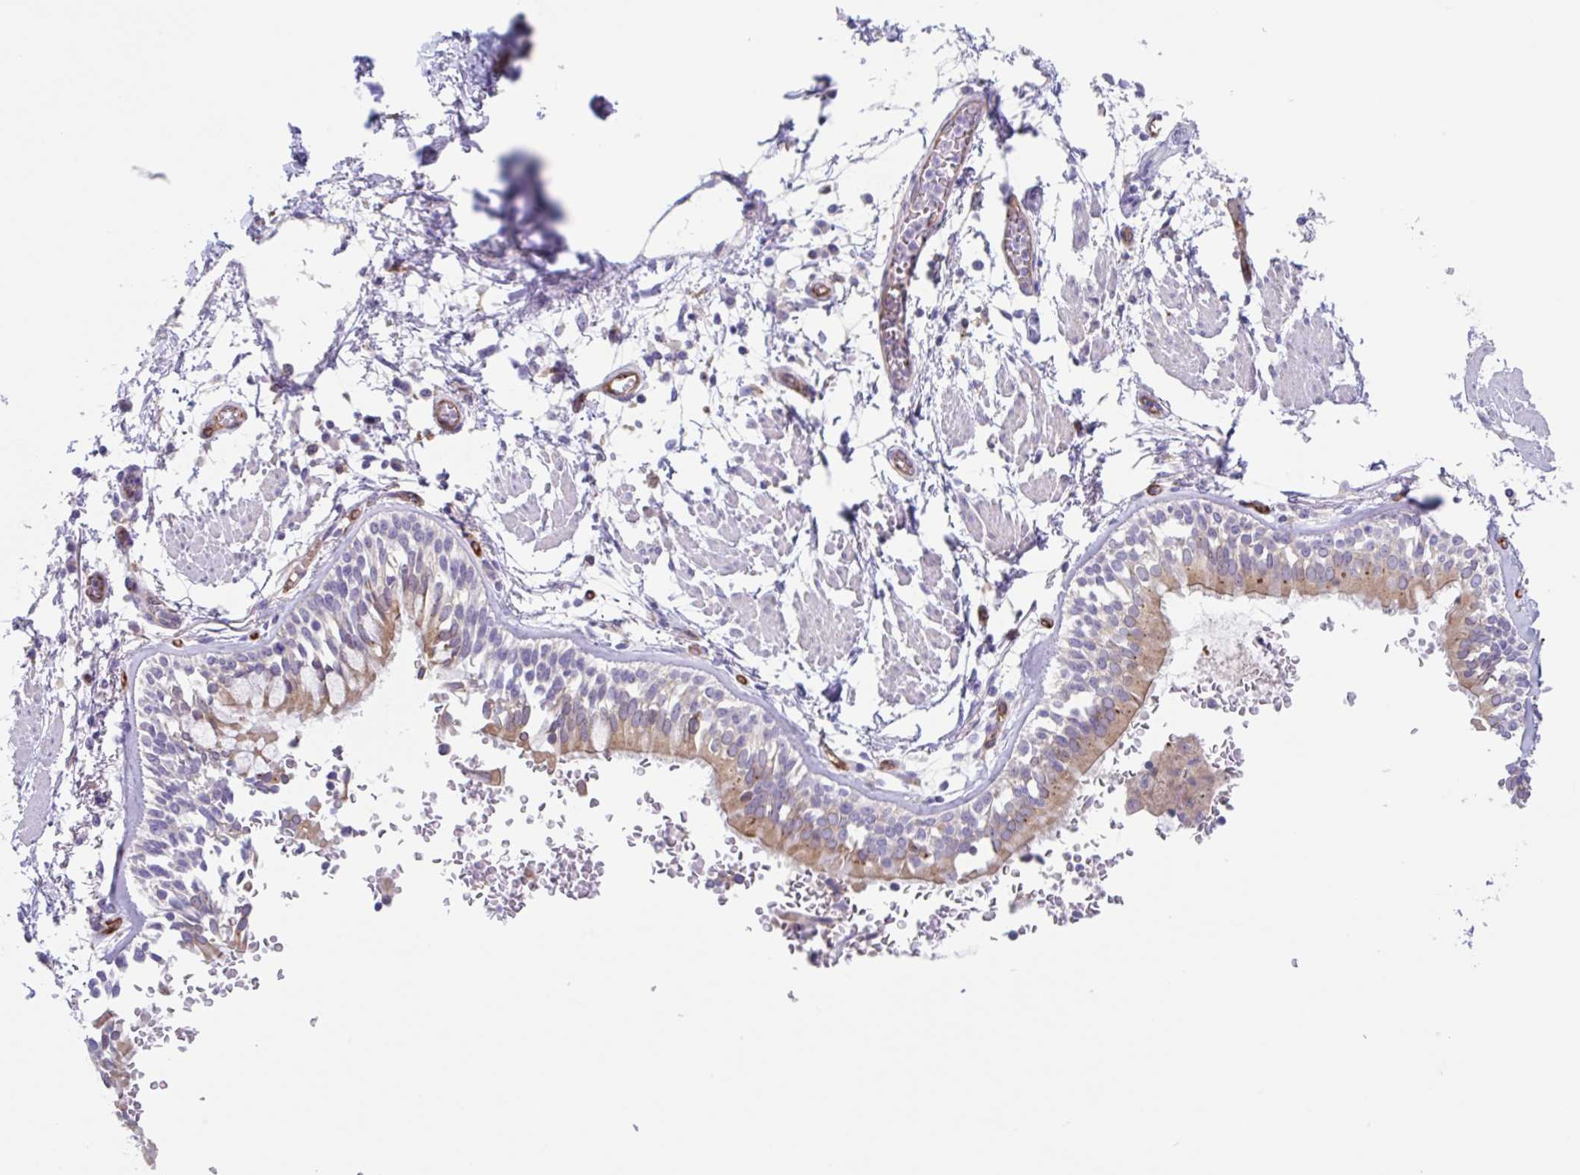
{"staining": {"intensity": "negative", "quantity": "none", "location": "none"}, "tissue": "adipose tissue", "cell_type": "Adipocytes", "image_type": "normal", "snomed": [{"axis": "morphology", "description": "Normal tissue, NOS"}, {"axis": "morphology", "description": "Degeneration, NOS"}, {"axis": "topography", "description": "Cartilage tissue"}, {"axis": "topography", "description": "Lung"}], "caption": "The photomicrograph shows no staining of adipocytes in normal adipose tissue.", "gene": "EHD4", "patient": {"sex": "female", "age": 61}}